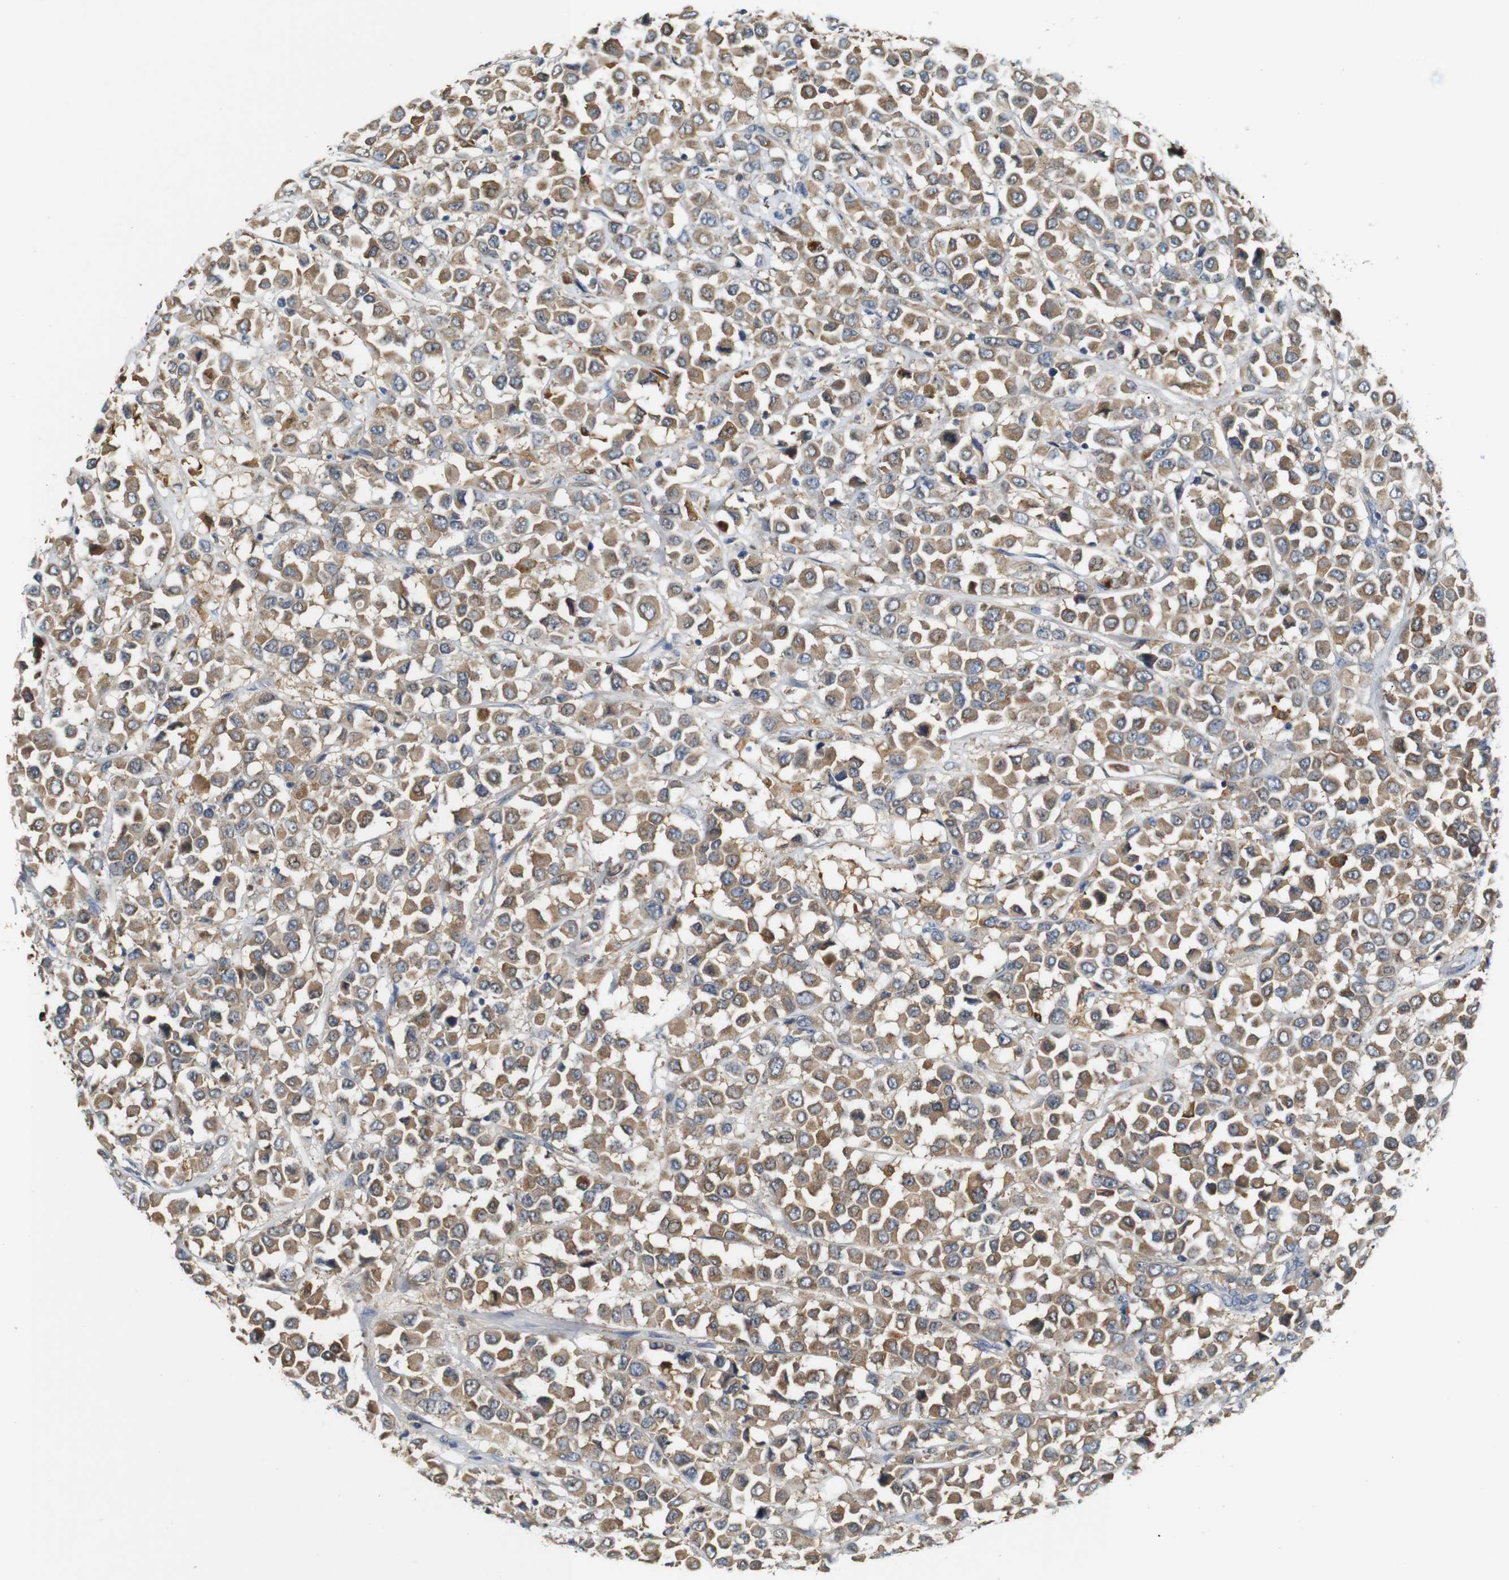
{"staining": {"intensity": "moderate", "quantity": ">75%", "location": "cytoplasmic/membranous"}, "tissue": "breast cancer", "cell_type": "Tumor cells", "image_type": "cancer", "snomed": [{"axis": "morphology", "description": "Duct carcinoma"}, {"axis": "topography", "description": "Breast"}], "caption": "The micrograph reveals a brown stain indicating the presence of a protein in the cytoplasmic/membranous of tumor cells in breast cancer (intraductal carcinoma).", "gene": "NEBL", "patient": {"sex": "female", "age": 61}}